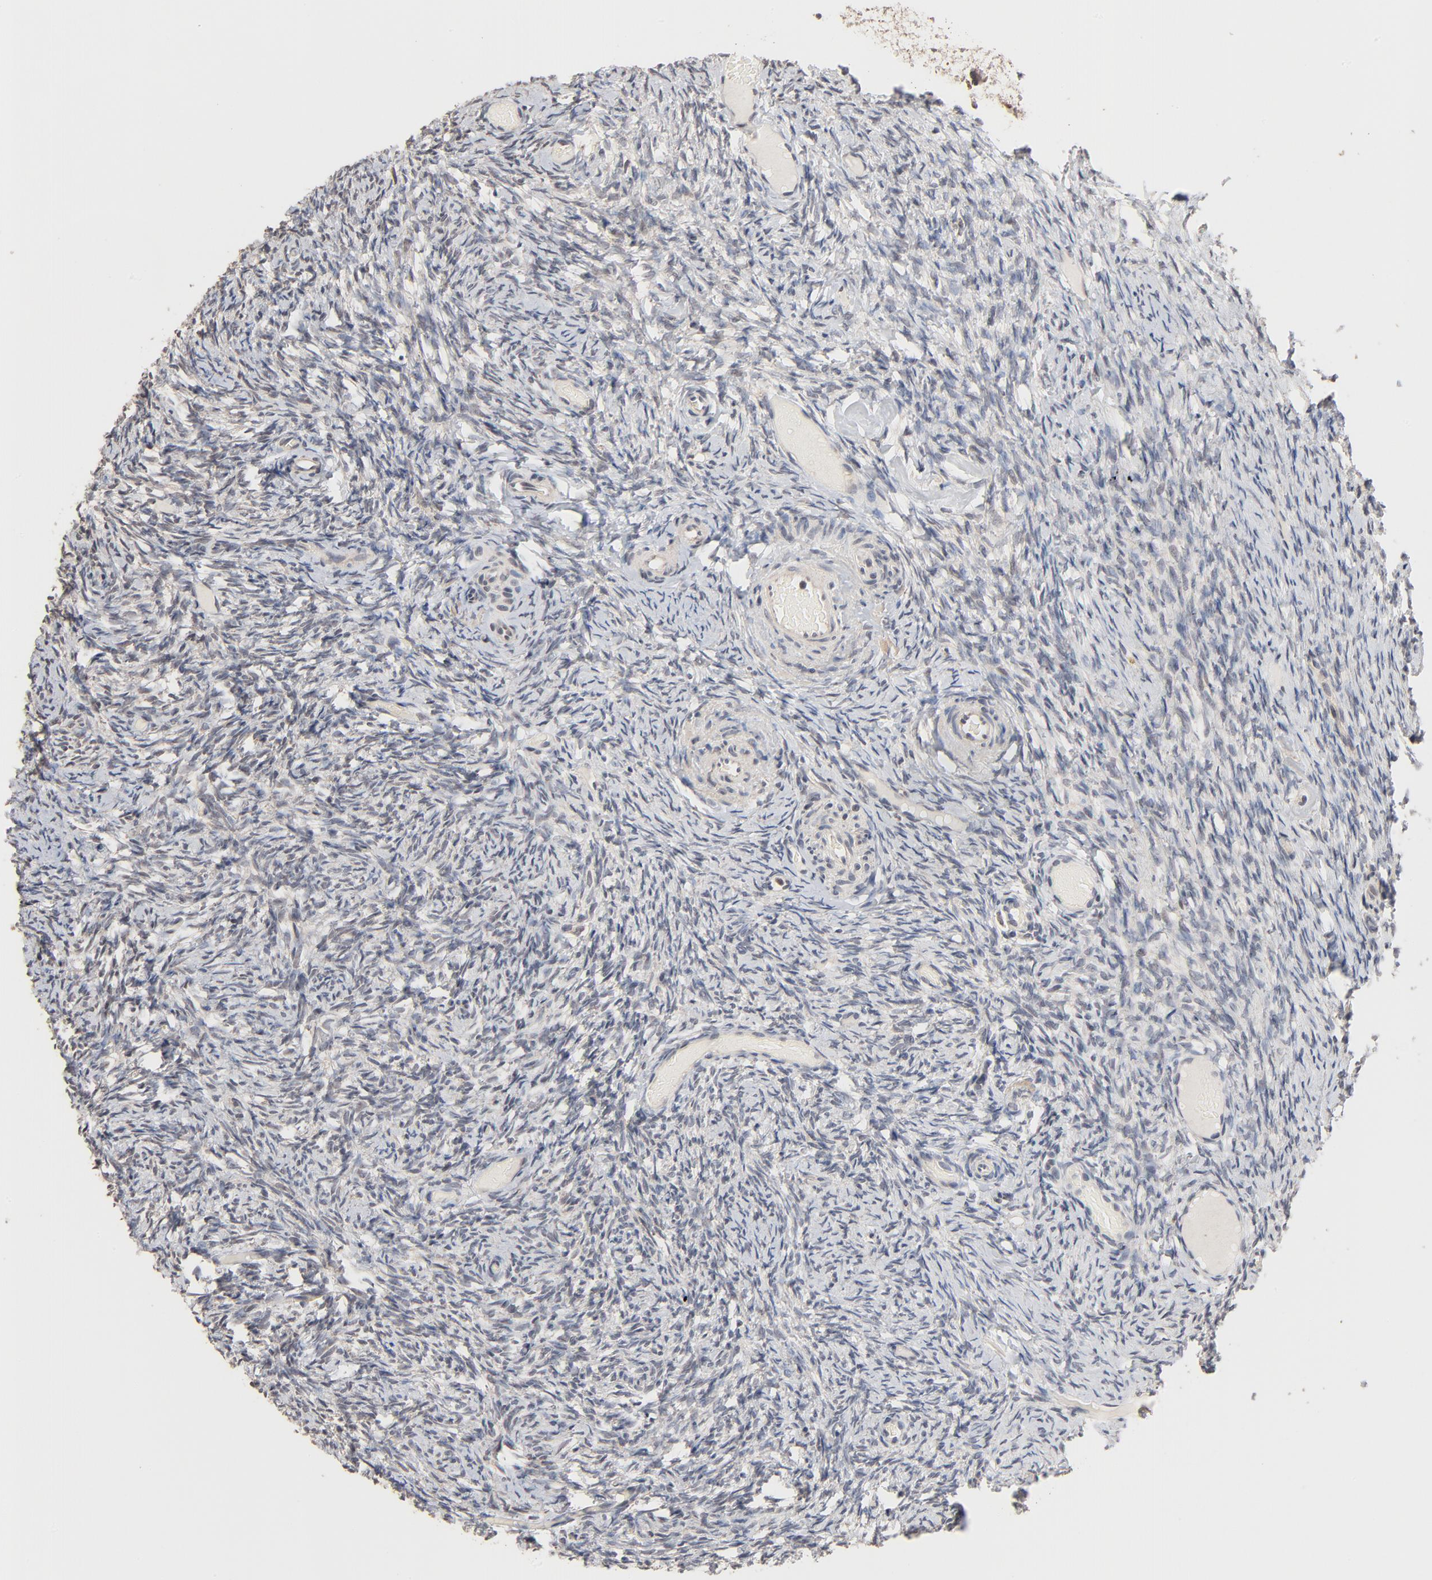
{"staining": {"intensity": "negative", "quantity": "none", "location": "none"}, "tissue": "ovary", "cell_type": "Follicle cells", "image_type": "normal", "snomed": [{"axis": "morphology", "description": "Normal tissue, NOS"}, {"axis": "topography", "description": "Ovary"}], "caption": "Immunohistochemistry of normal human ovary reveals no staining in follicle cells. (Brightfield microscopy of DAB immunohistochemistry at high magnification).", "gene": "MSL2", "patient": {"sex": "female", "age": 60}}